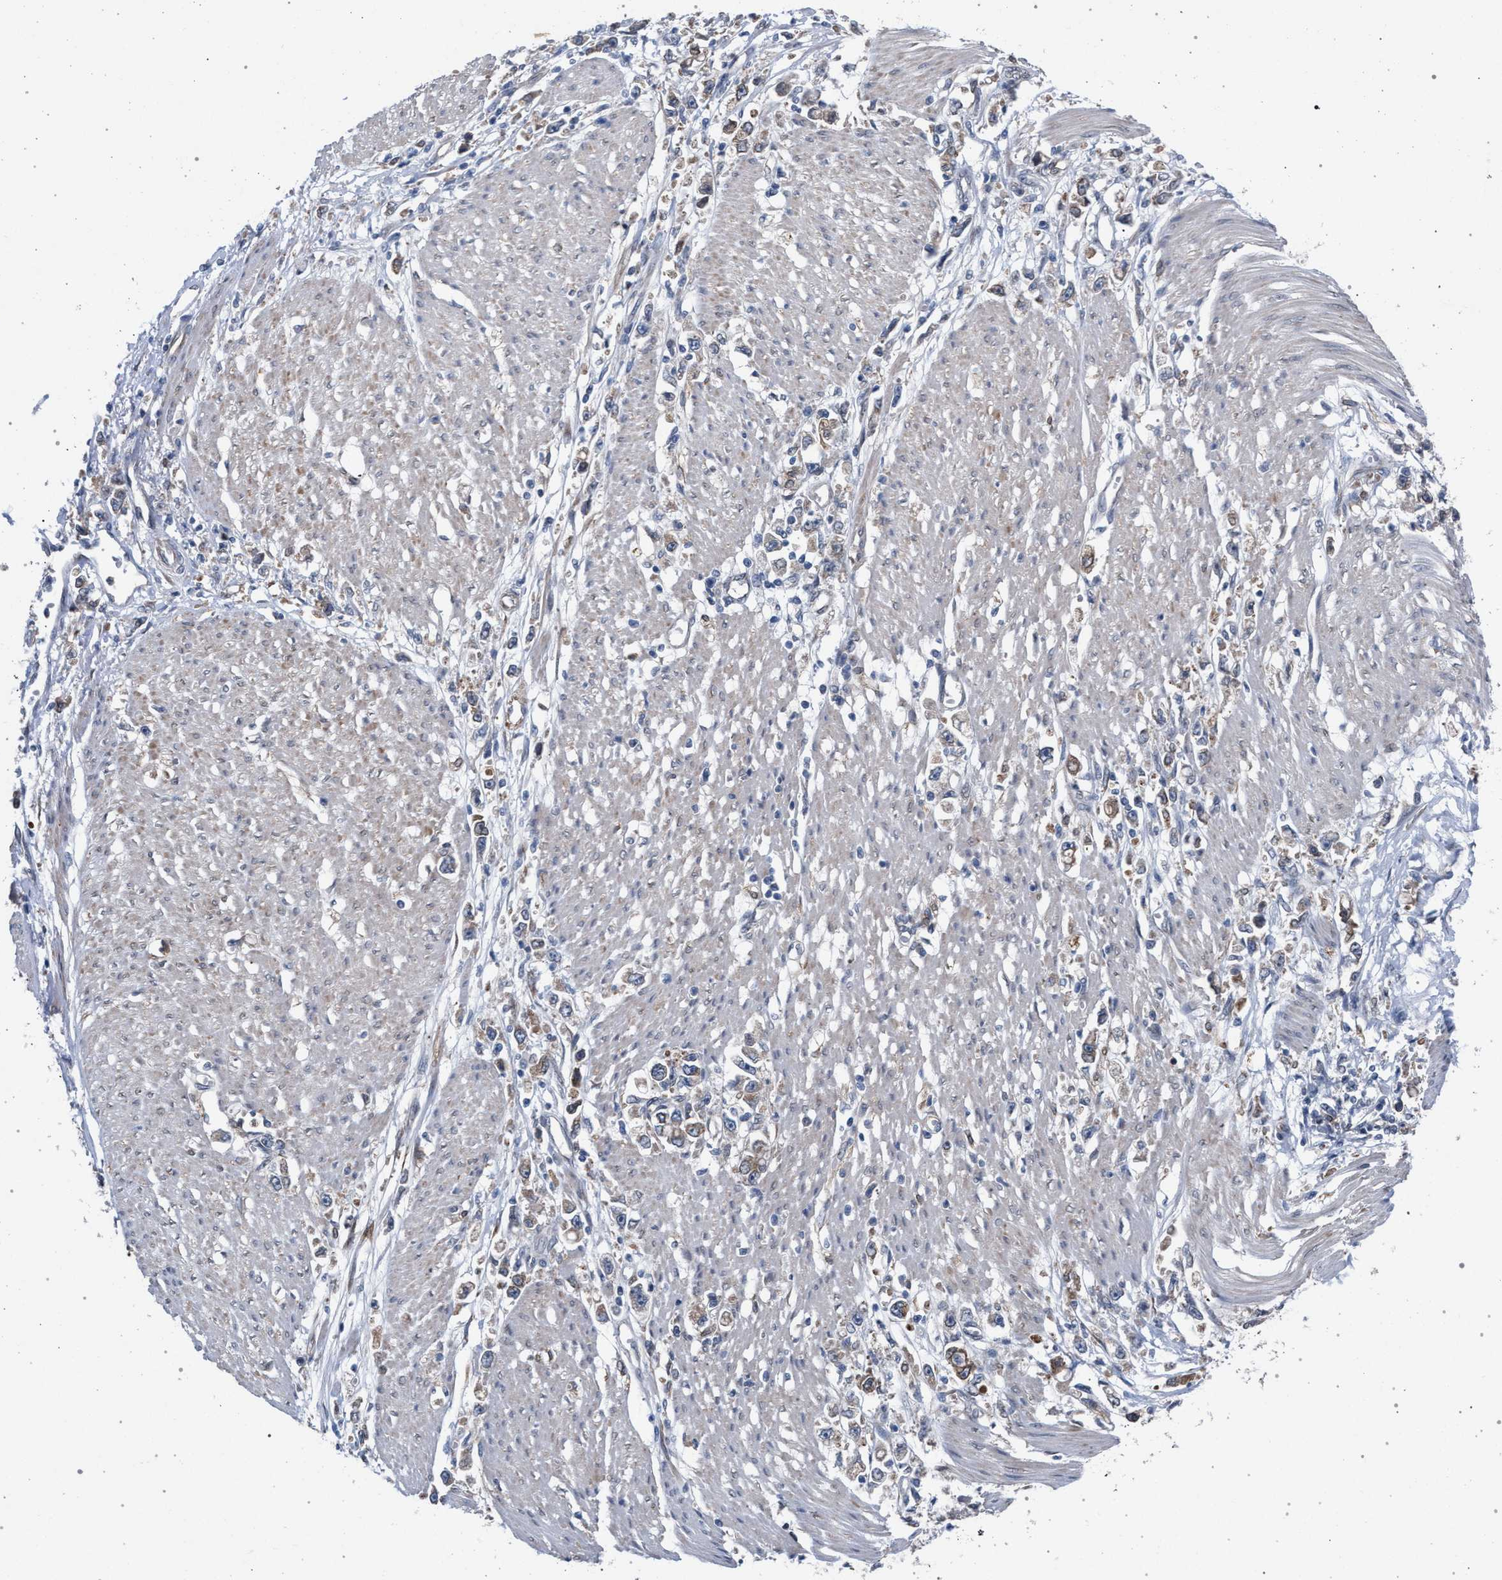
{"staining": {"intensity": "weak", "quantity": "25%-75%", "location": "cytoplasmic/membranous"}, "tissue": "stomach cancer", "cell_type": "Tumor cells", "image_type": "cancer", "snomed": [{"axis": "morphology", "description": "Adenocarcinoma, NOS"}, {"axis": "topography", "description": "Stomach"}], "caption": "The histopathology image reveals a brown stain indicating the presence of a protein in the cytoplasmic/membranous of tumor cells in stomach cancer. Using DAB (brown) and hematoxylin (blue) stains, captured at high magnification using brightfield microscopy.", "gene": "ARPC5L", "patient": {"sex": "female", "age": 59}}